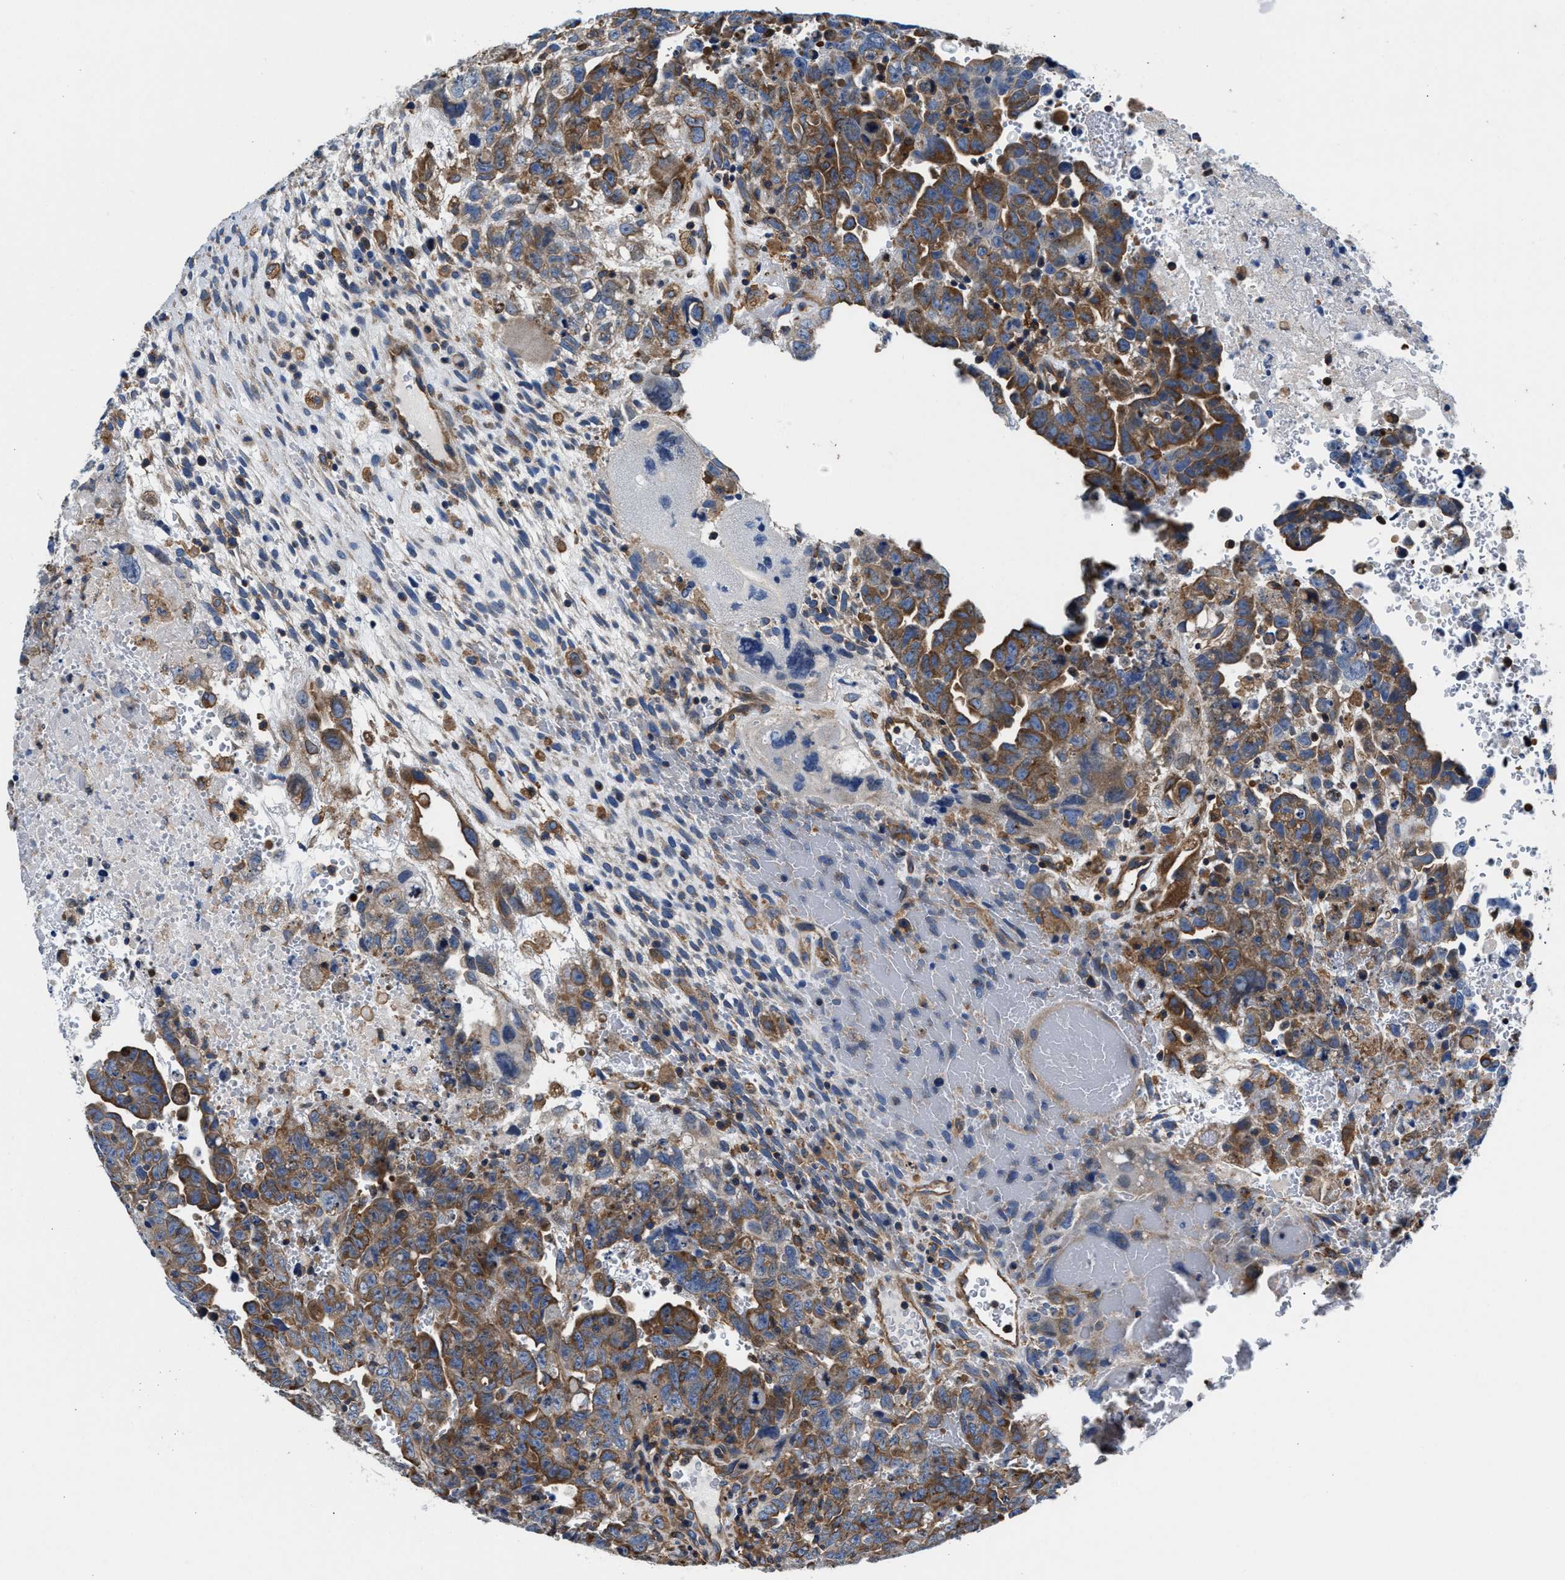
{"staining": {"intensity": "moderate", "quantity": ">75%", "location": "cytoplasmic/membranous"}, "tissue": "testis cancer", "cell_type": "Tumor cells", "image_type": "cancer", "snomed": [{"axis": "morphology", "description": "Carcinoma, Embryonal, NOS"}, {"axis": "topography", "description": "Testis"}], "caption": "A micrograph of human embryonal carcinoma (testis) stained for a protein displays moderate cytoplasmic/membranous brown staining in tumor cells. The protein of interest is shown in brown color, while the nuclei are stained blue.", "gene": "PPP1R9B", "patient": {"sex": "male", "age": 28}}